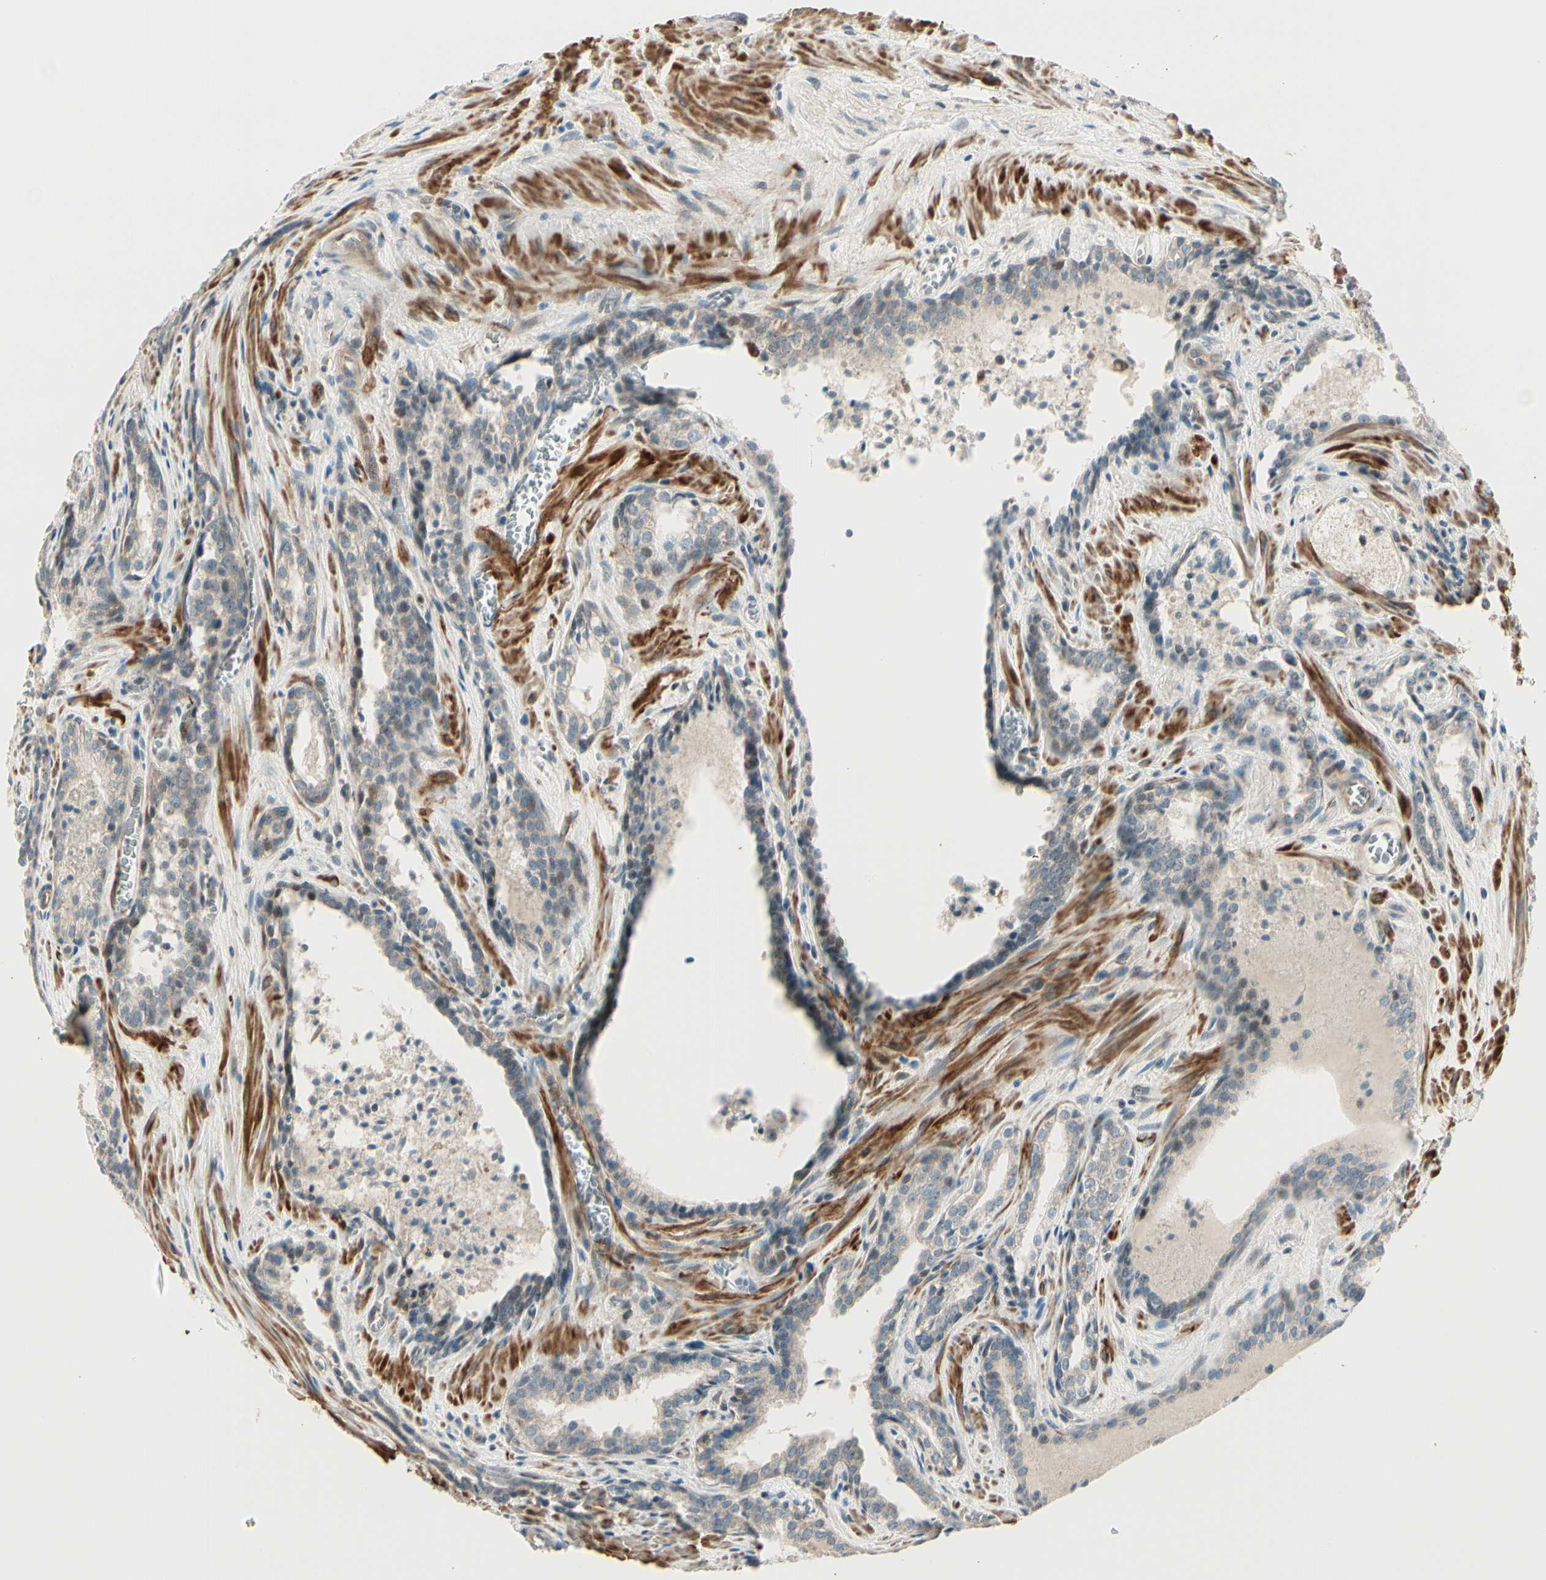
{"staining": {"intensity": "weak", "quantity": "<25%", "location": "cytoplasmic/membranous"}, "tissue": "prostate cancer", "cell_type": "Tumor cells", "image_type": "cancer", "snomed": [{"axis": "morphology", "description": "Adenocarcinoma, Low grade"}, {"axis": "topography", "description": "Prostate"}], "caption": "Adenocarcinoma (low-grade) (prostate) was stained to show a protein in brown. There is no significant positivity in tumor cells.", "gene": "SVBP", "patient": {"sex": "male", "age": 60}}